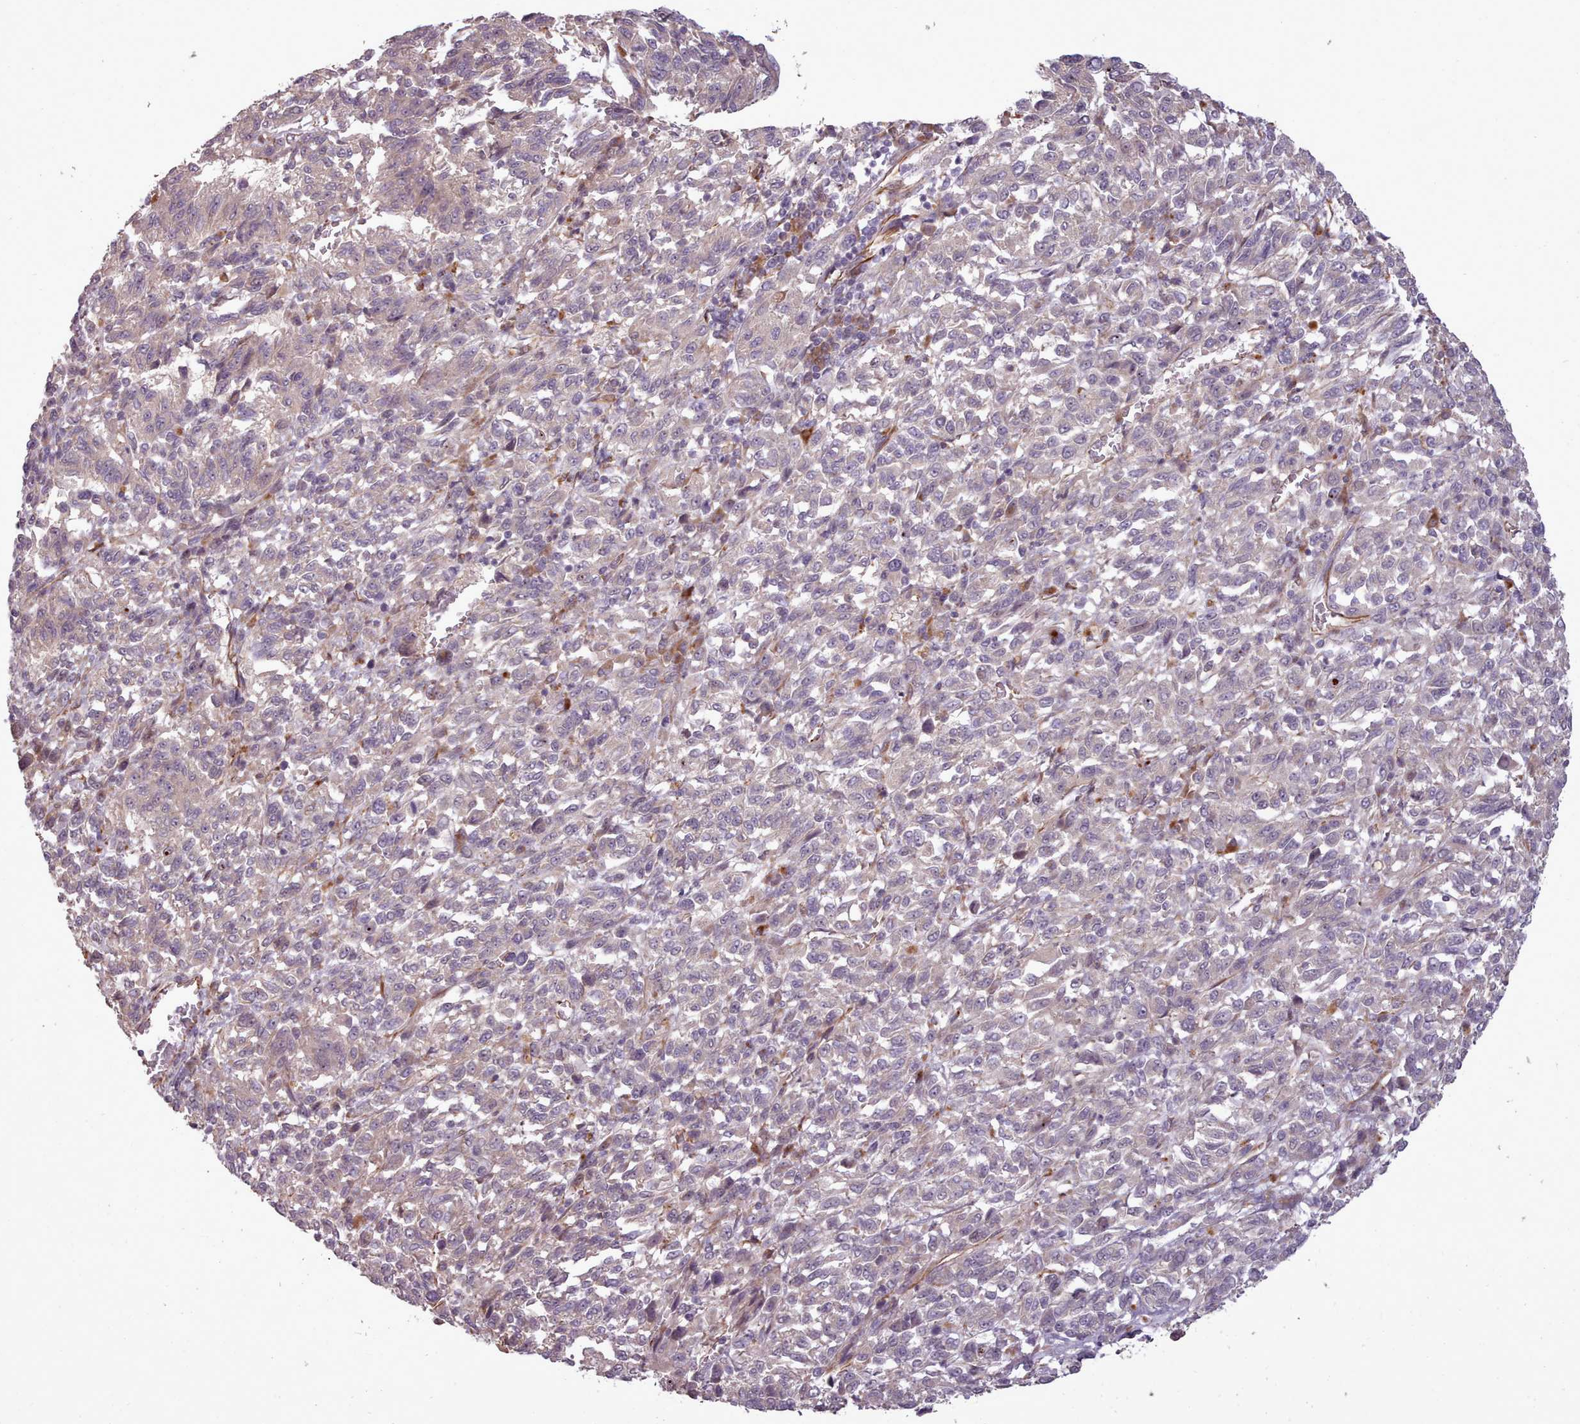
{"staining": {"intensity": "negative", "quantity": "none", "location": "none"}, "tissue": "melanoma", "cell_type": "Tumor cells", "image_type": "cancer", "snomed": [{"axis": "morphology", "description": "Malignant melanoma, Metastatic site"}, {"axis": "topography", "description": "Lung"}], "caption": "High power microscopy image of an immunohistochemistry (IHC) image of malignant melanoma (metastatic site), revealing no significant positivity in tumor cells.", "gene": "GBGT1", "patient": {"sex": "male", "age": 64}}